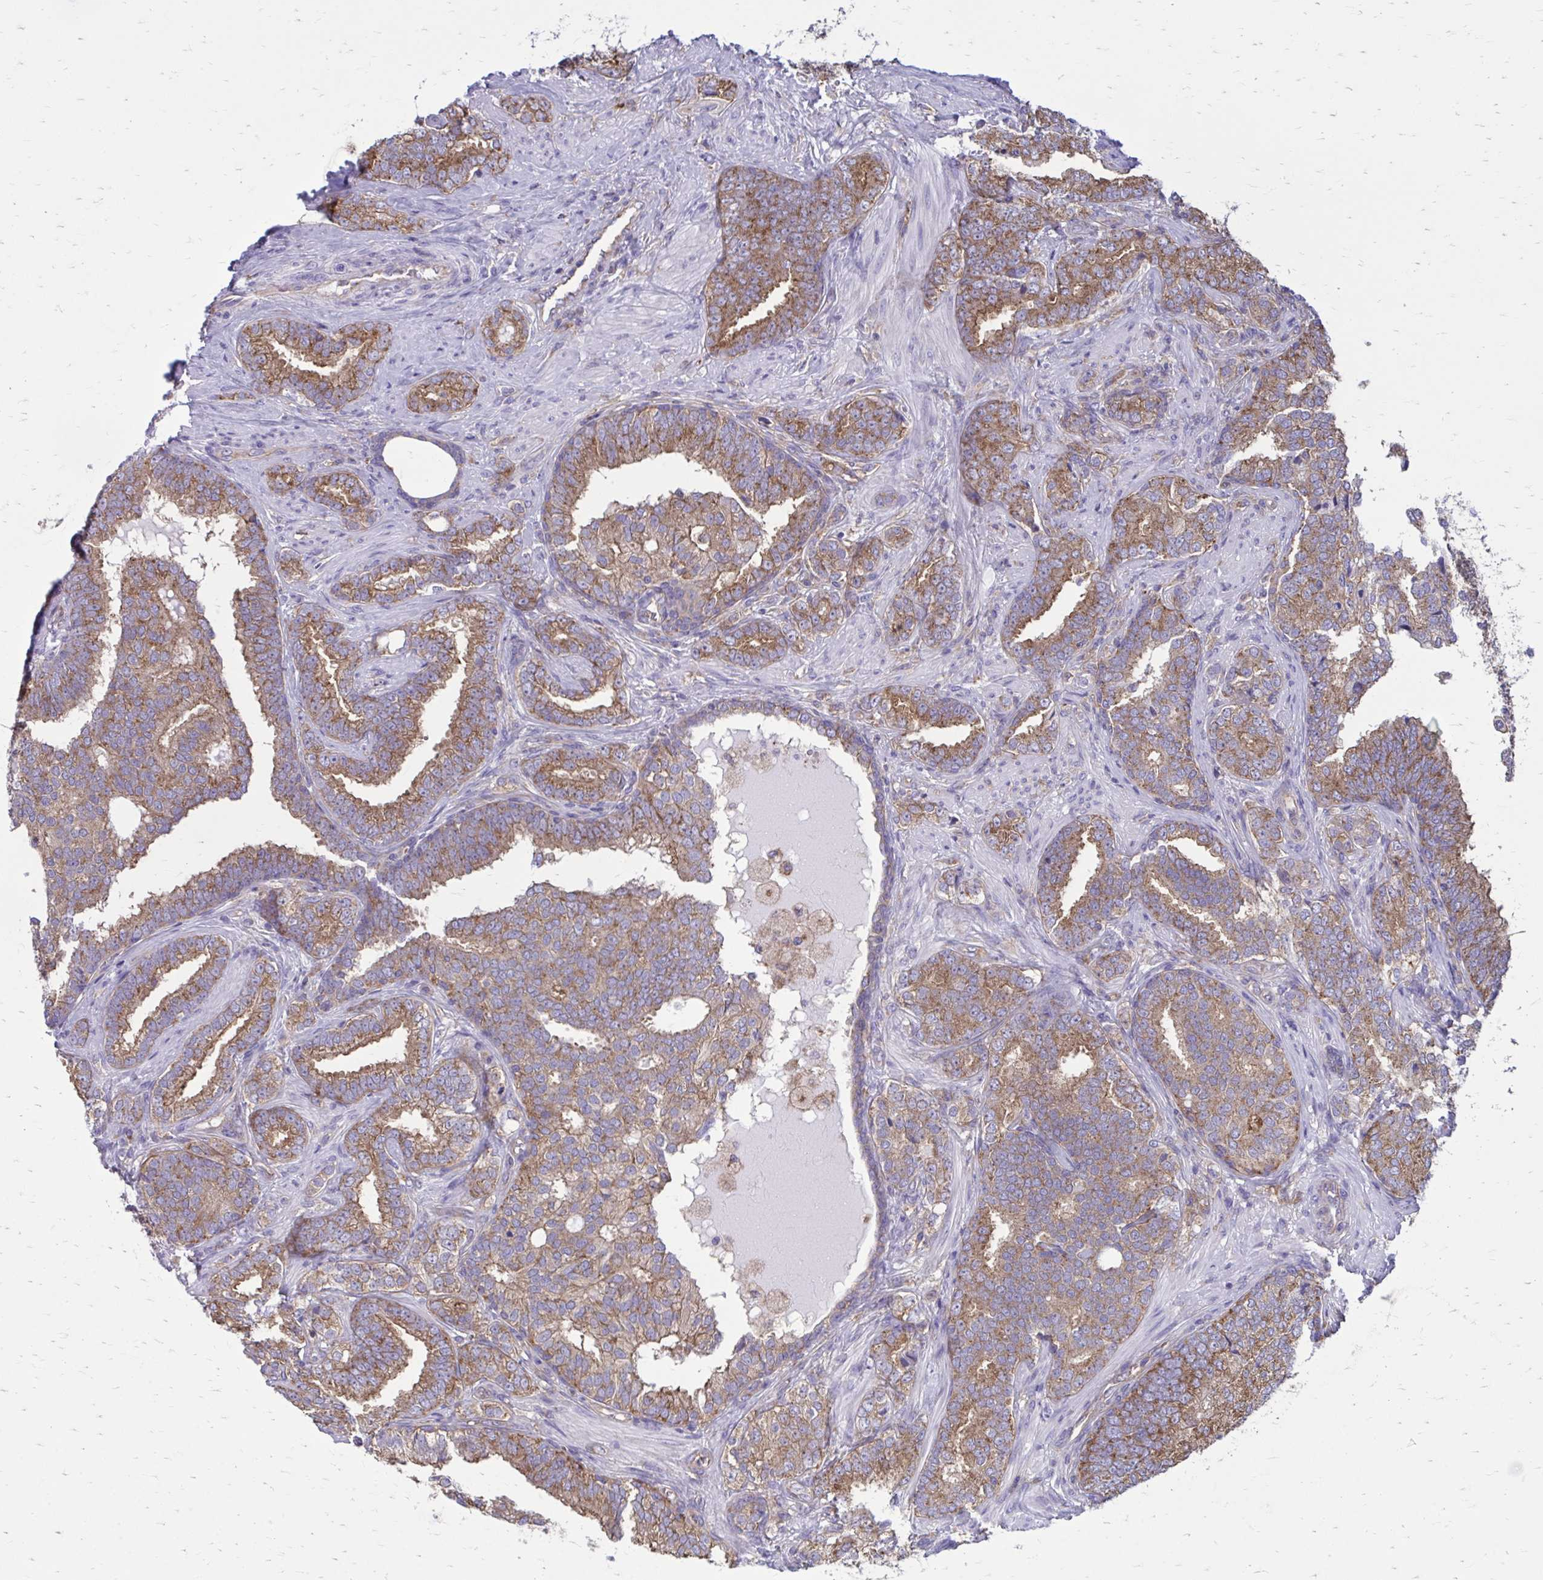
{"staining": {"intensity": "moderate", "quantity": ">75%", "location": "cytoplasmic/membranous"}, "tissue": "prostate cancer", "cell_type": "Tumor cells", "image_type": "cancer", "snomed": [{"axis": "morphology", "description": "Adenocarcinoma, High grade"}, {"axis": "topography", "description": "Prostate"}], "caption": "Brown immunohistochemical staining in prostate high-grade adenocarcinoma exhibits moderate cytoplasmic/membranous expression in approximately >75% of tumor cells.", "gene": "CLTA", "patient": {"sex": "male", "age": 72}}